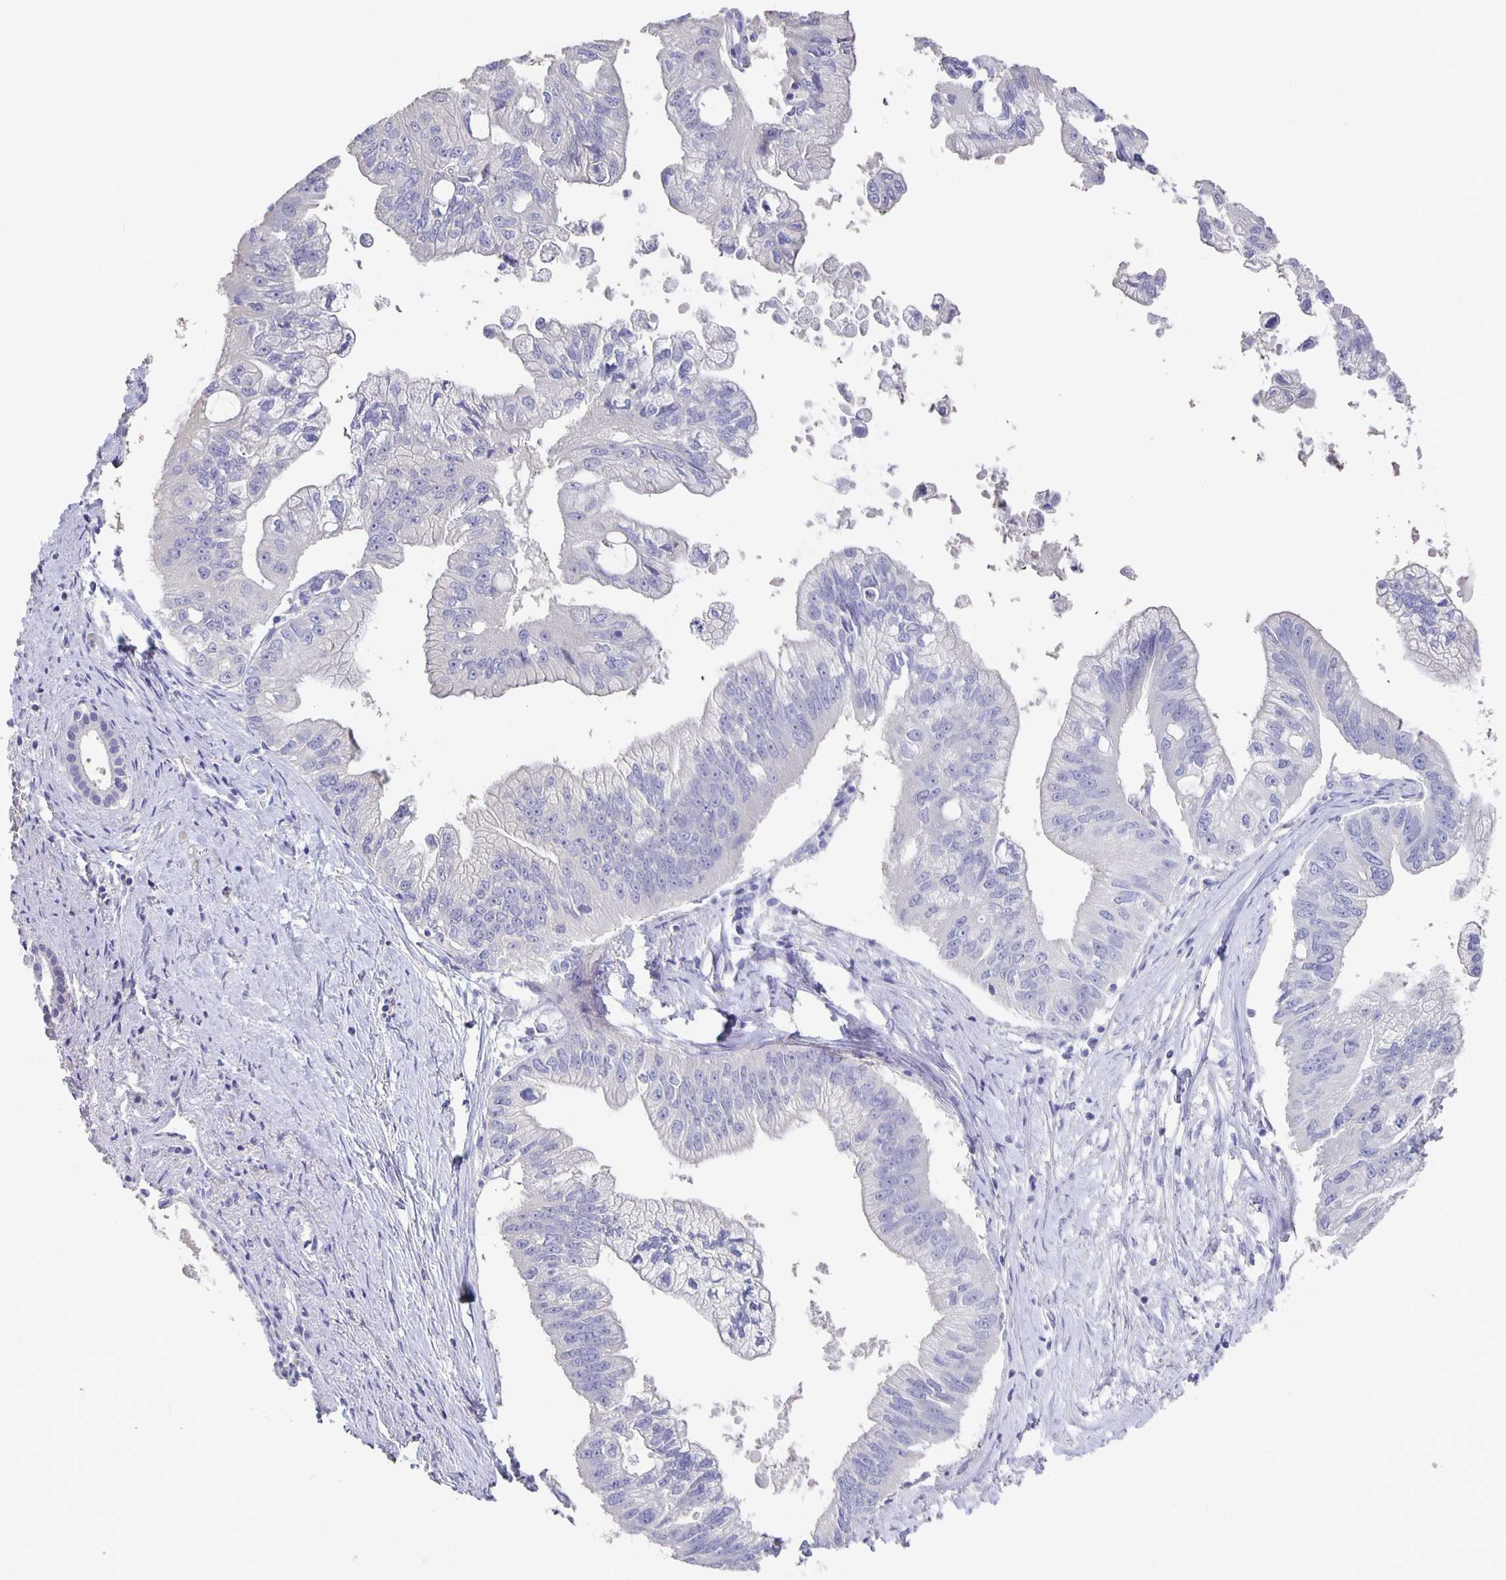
{"staining": {"intensity": "negative", "quantity": "none", "location": "none"}, "tissue": "pancreatic cancer", "cell_type": "Tumor cells", "image_type": "cancer", "snomed": [{"axis": "morphology", "description": "Adenocarcinoma, NOS"}, {"axis": "topography", "description": "Pancreas"}], "caption": "The micrograph demonstrates no staining of tumor cells in adenocarcinoma (pancreatic).", "gene": "CFAP74", "patient": {"sex": "male", "age": 70}}